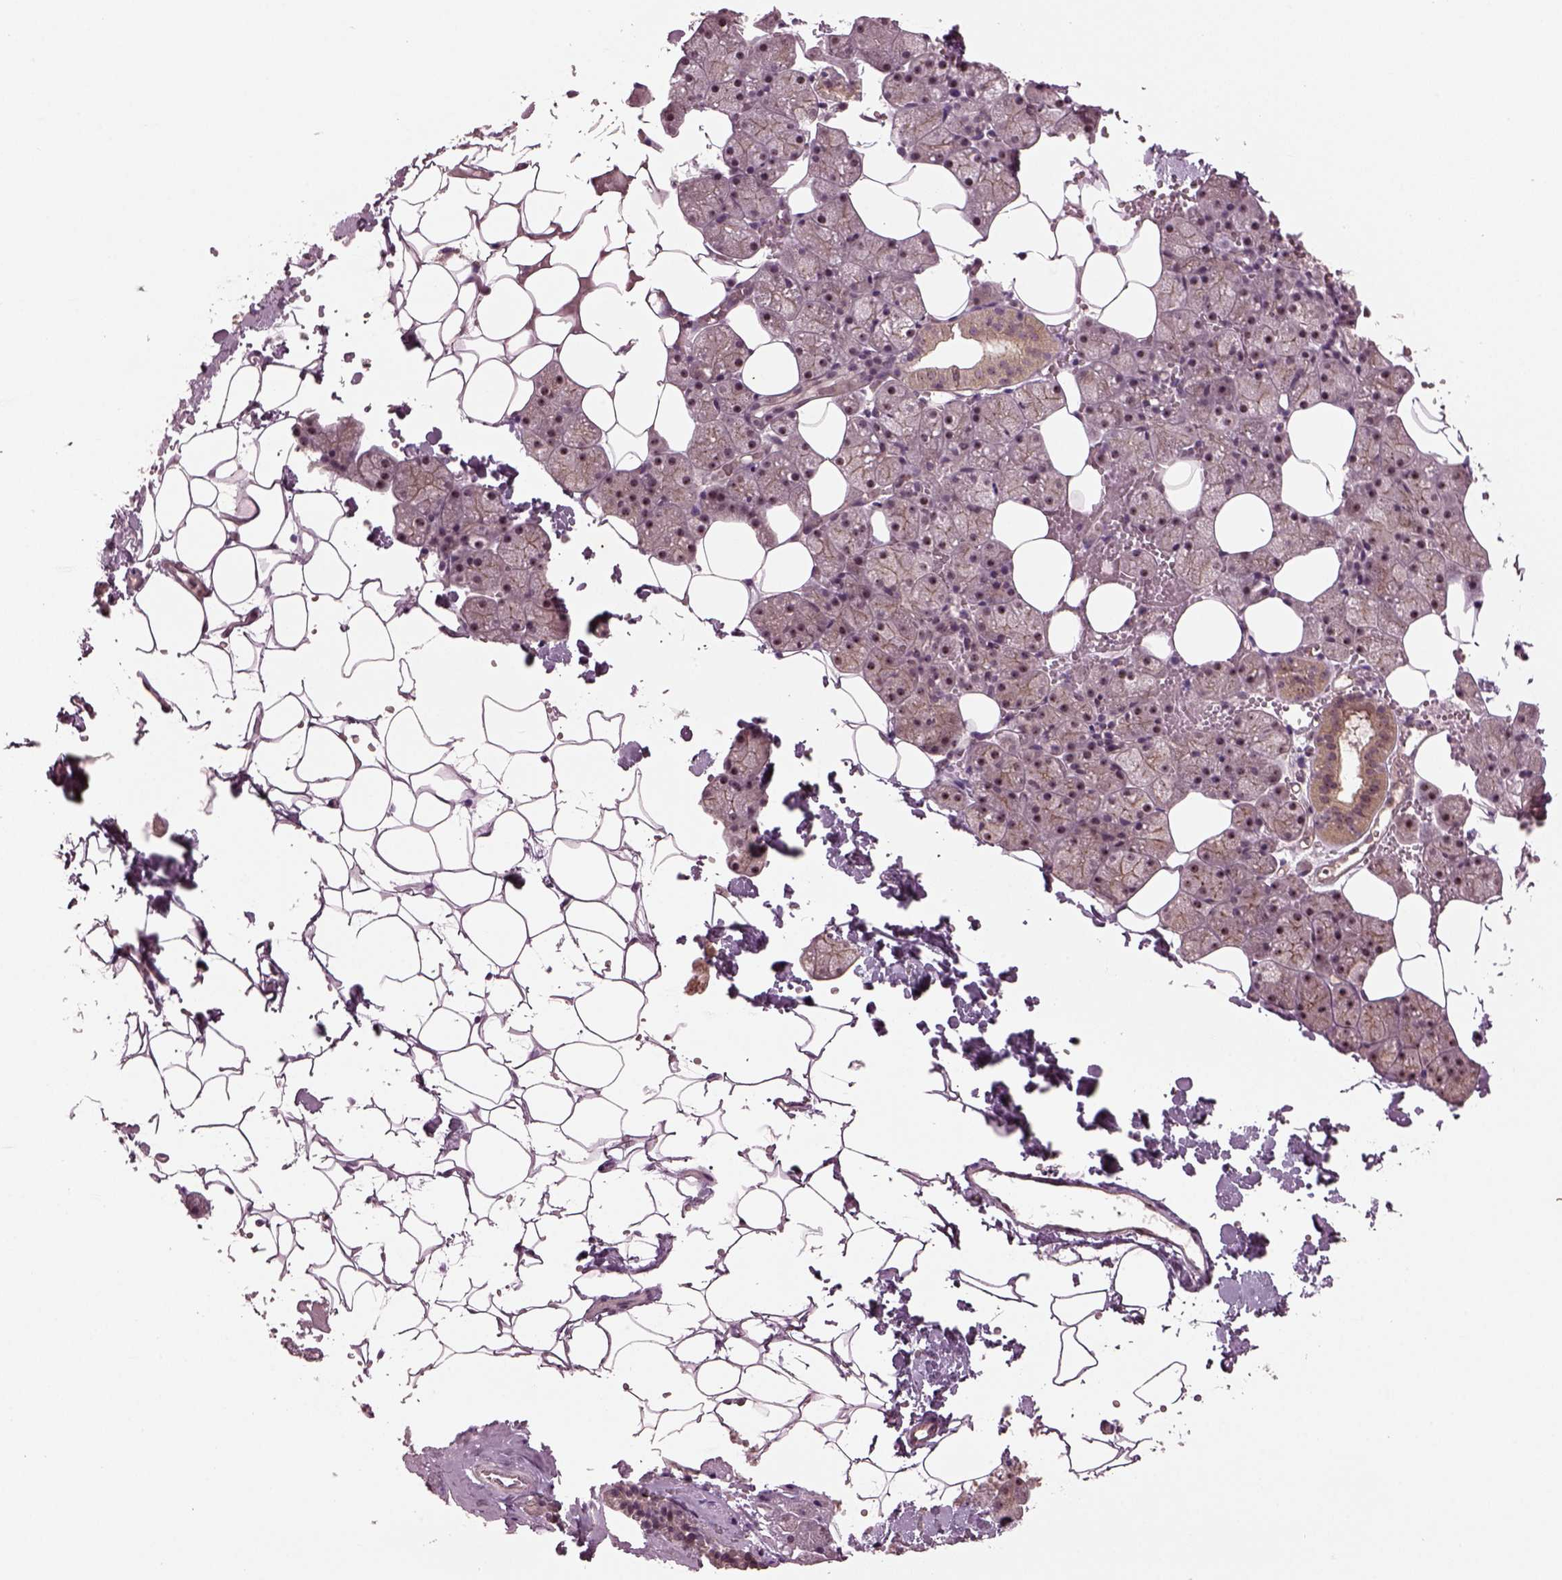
{"staining": {"intensity": "weak", "quantity": "<25%", "location": "cytoplasmic/membranous"}, "tissue": "salivary gland", "cell_type": "Glandular cells", "image_type": "normal", "snomed": [{"axis": "morphology", "description": "Normal tissue, NOS"}, {"axis": "topography", "description": "Salivary gland"}], "caption": "Immunohistochemistry of benign salivary gland exhibits no staining in glandular cells.", "gene": "GNRH1", "patient": {"sex": "male", "age": 38}}